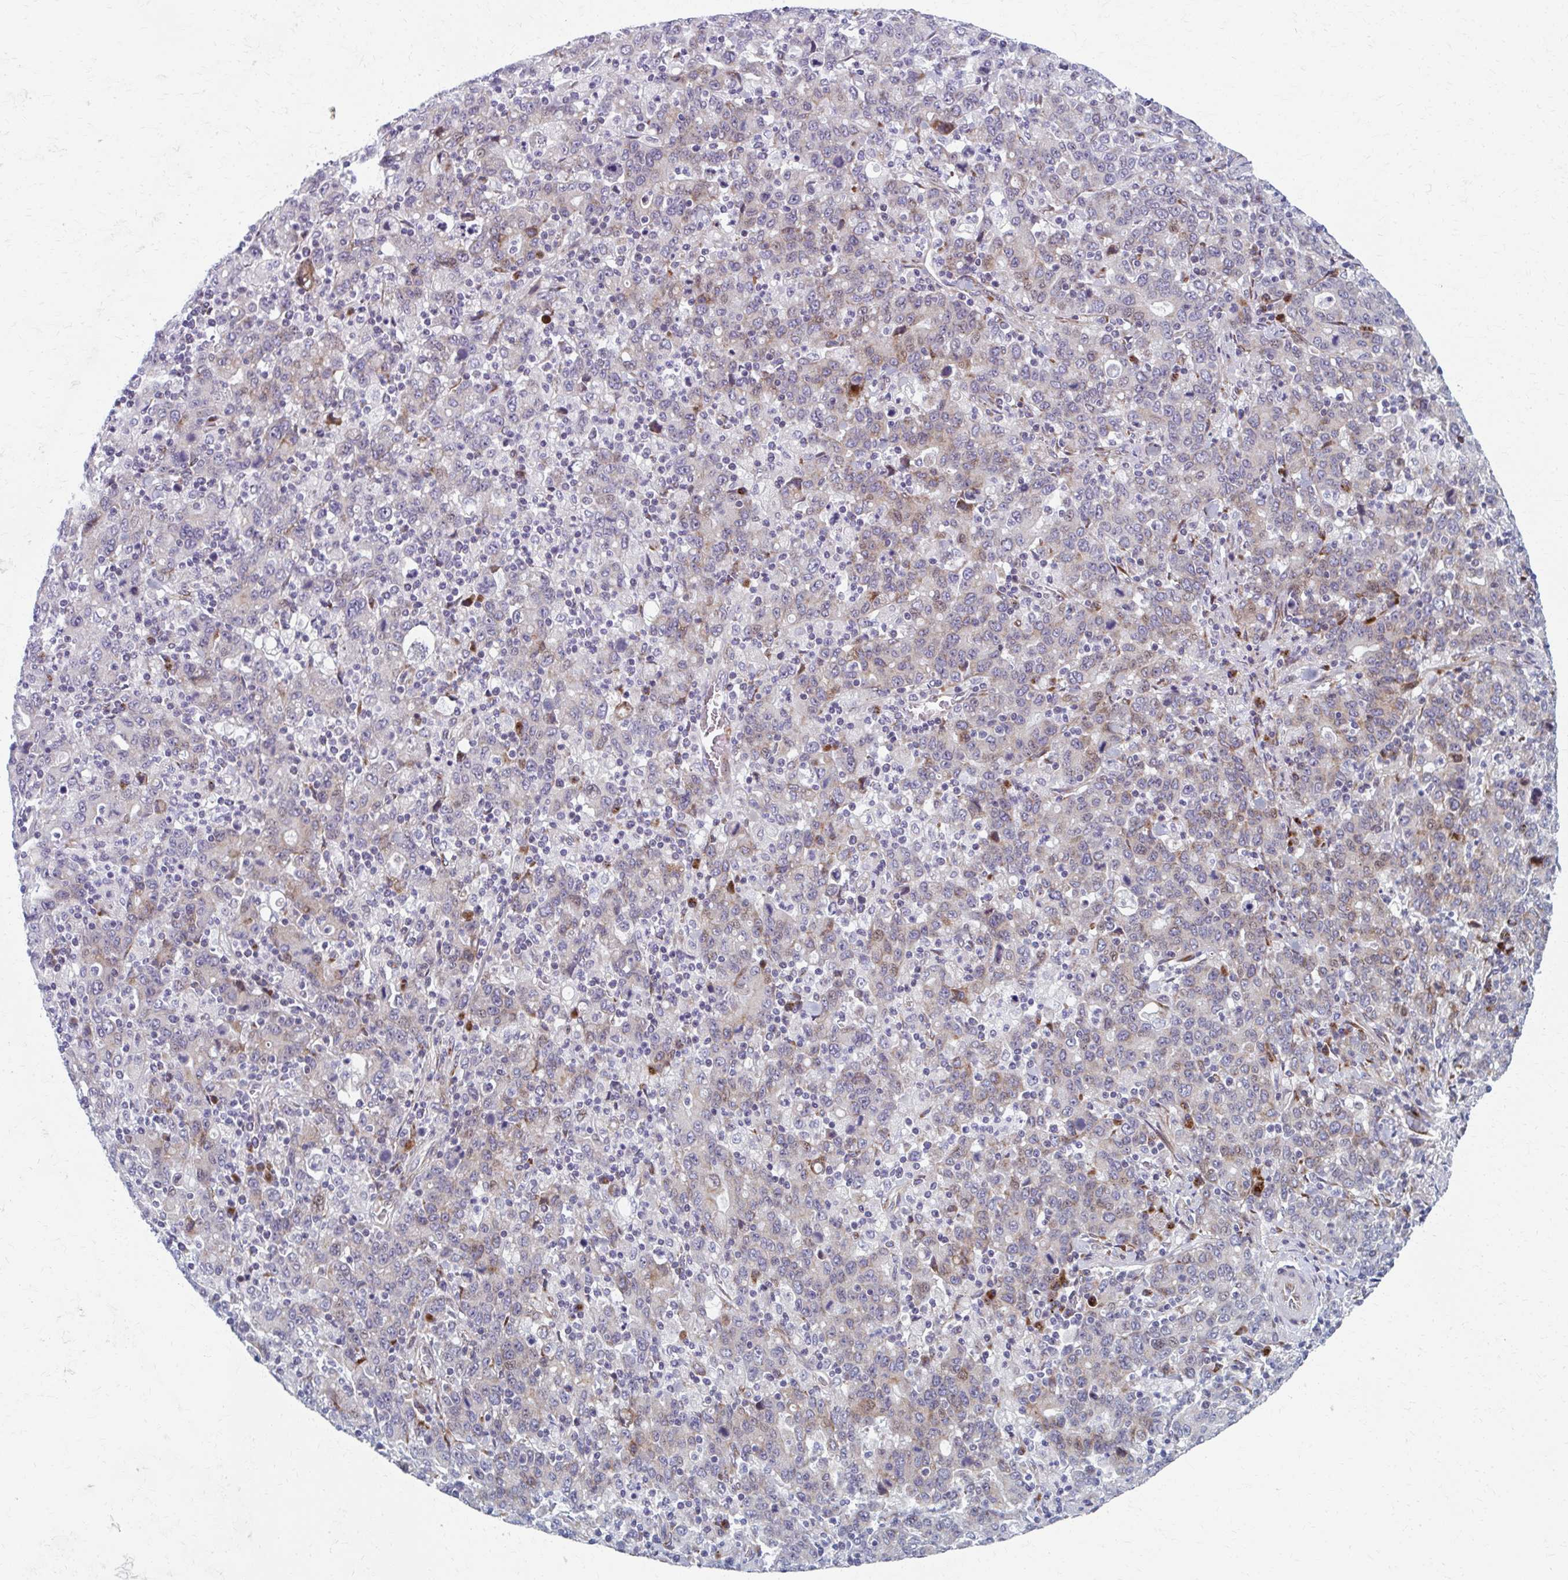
{"staining": {"intensity": "moderate", "quantity": "<25%", "location": "cytoplasmic/membranous"}, "tissue": "stomach cancer", "cell_type": "Tumor cells", "image_type": "cancer", "snomed": [{"axis": "morphology", "description": "Adenocarcinoma, NOS"}, {"axis": "topography", "description": "Stomach, upper"}], "caption": "The histopathology image displays staining of adenocarcinoma (stomach), revealing moderate cytoplasmic/membranous protein staining (brown color) within tumor cells.", "gene": "OLFM2", "patient": {"sex": "male", "age": 69}}